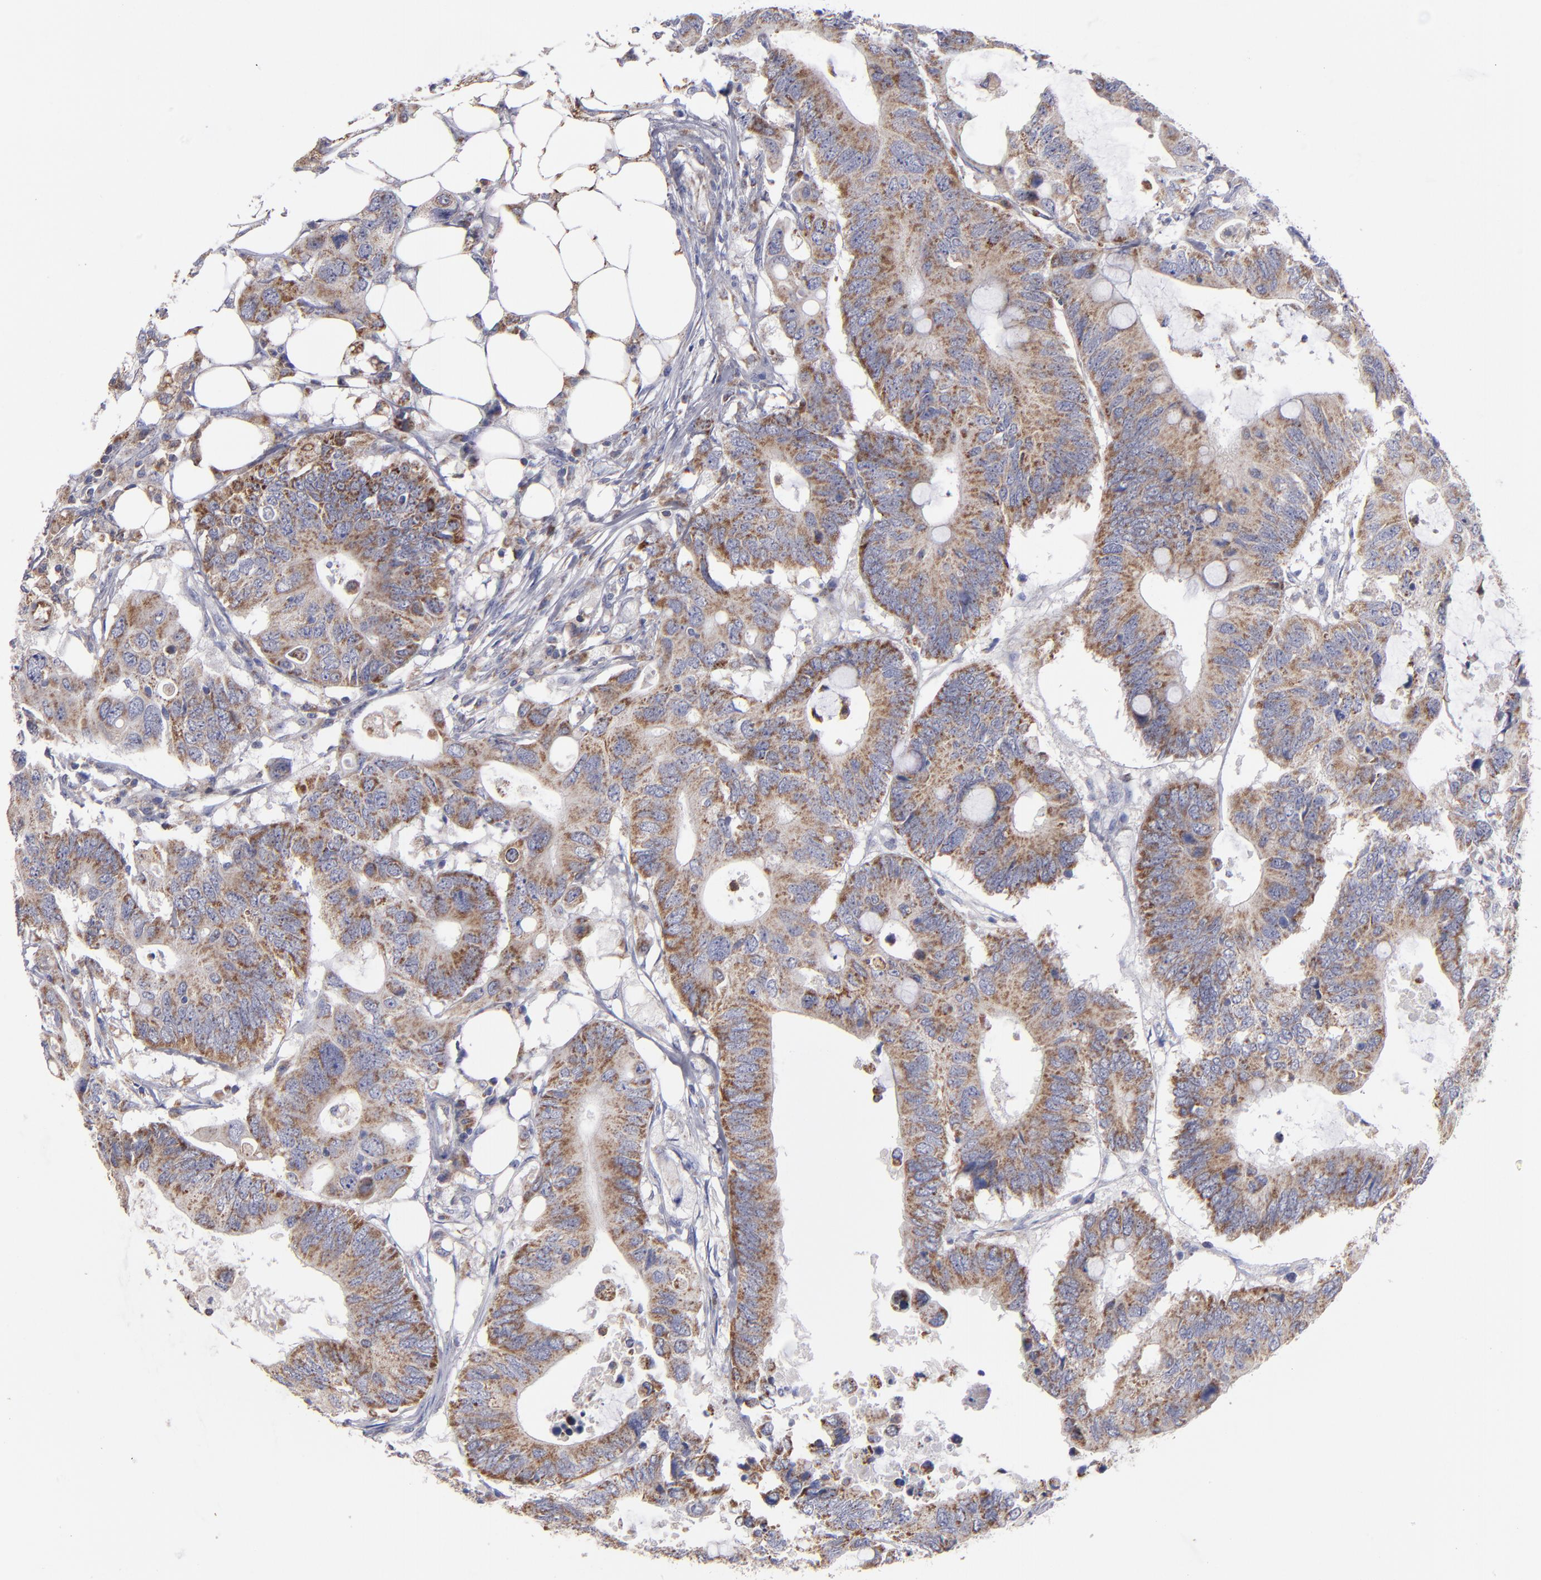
{"staining": {"intensity": "moderate", "quantity": ">75%", "location": "cytoplasmic/membranous"}, "tissue": "colorectal cancer", "cell_type": "Tumor cells", "image_type": "cancer", "snomed": [{"axis": "morphology", "description": "Adenocarcinoma, NOS"}, {"axis": "topography", "description": "Colon"}], "caption": "High-power microscopy captured an IHC photomicrograph of colorectal cancer, revealing moderate cytoplasmic/membranous staining in about >75% of tumor cells.", "gene": "FGR", "patient": {"sex": "male", "age": 71}}